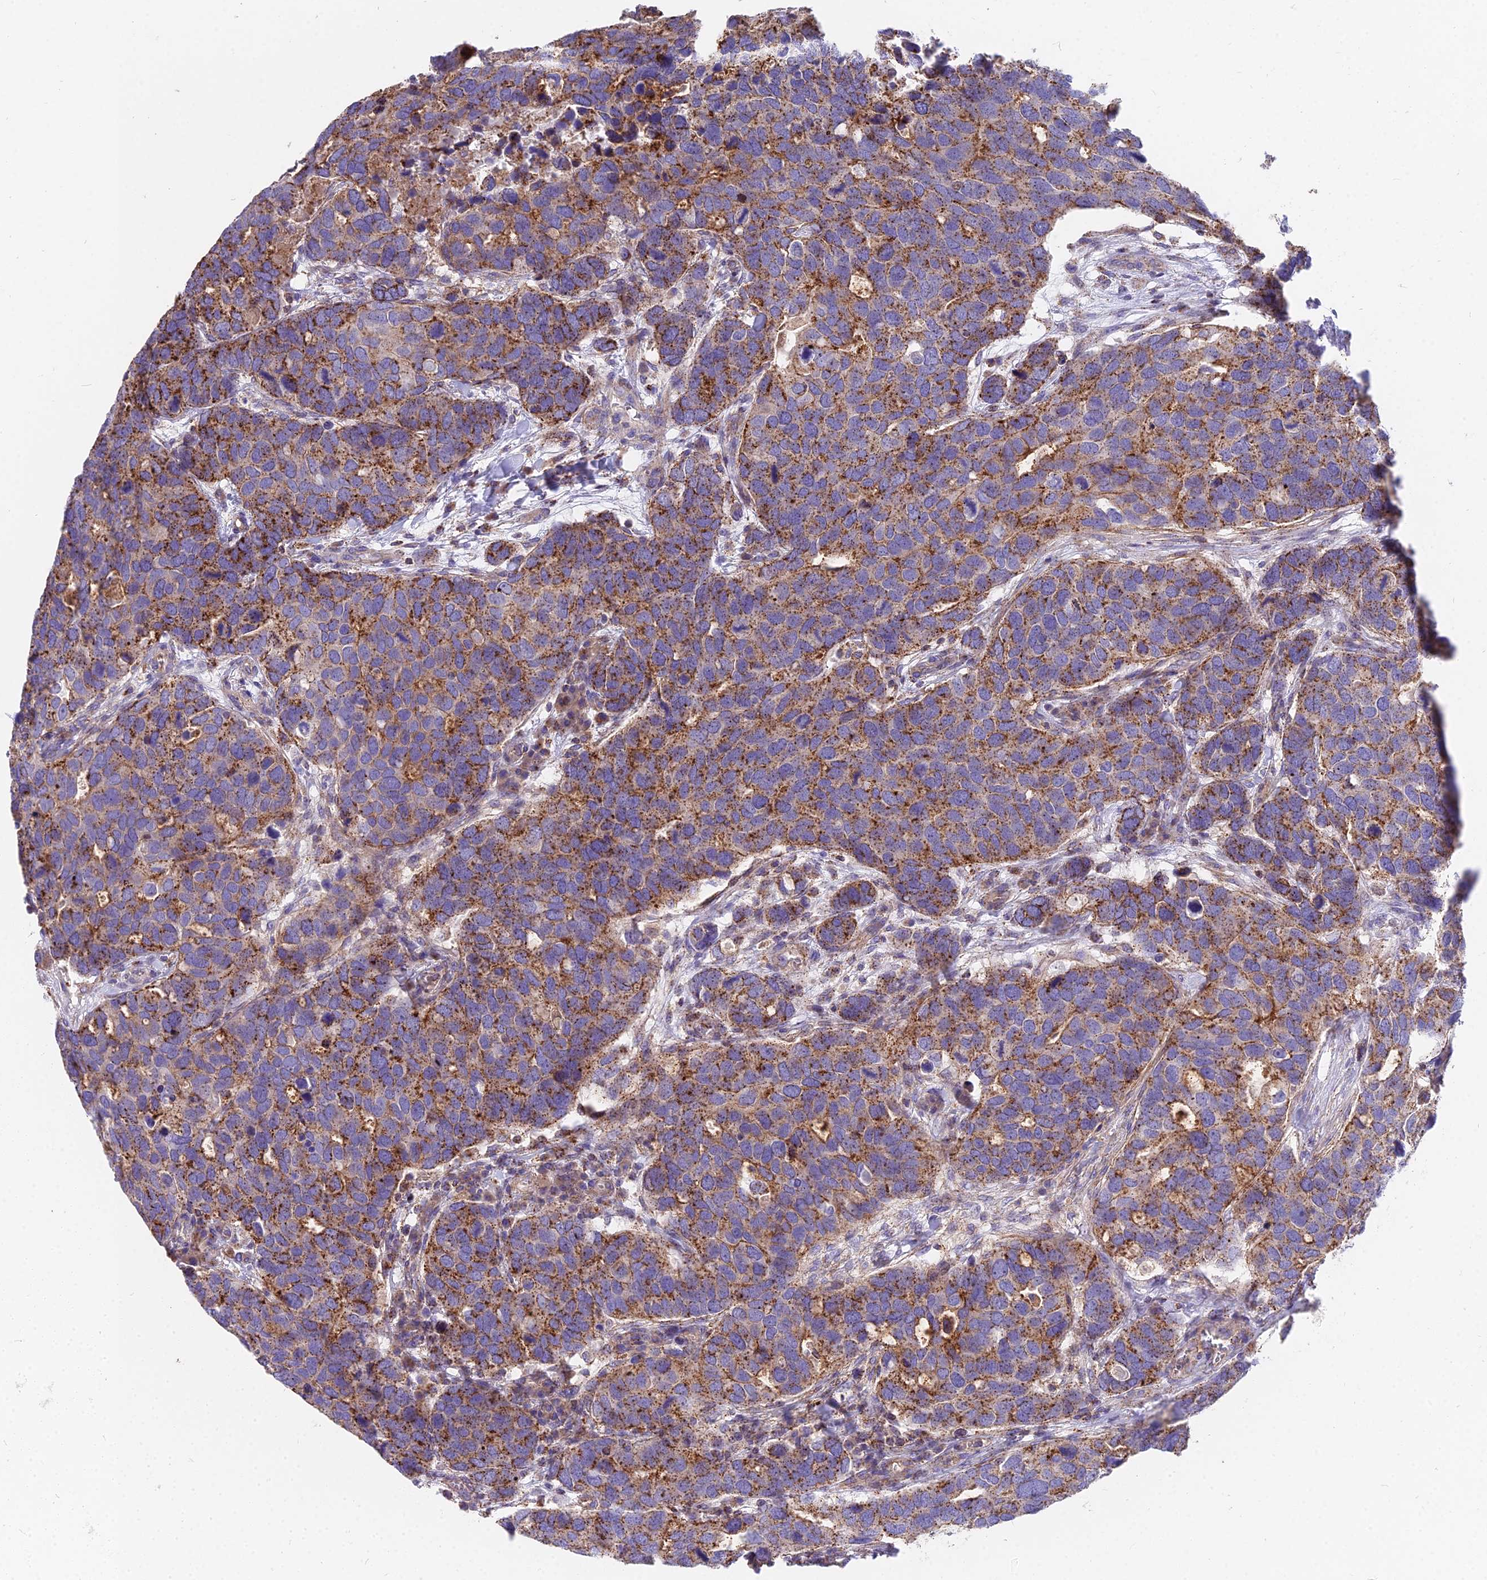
{"staining": {"intensity": "strong", "quantity": ">75%", "location": "cytoplasmic/membranous"}, "tissue": "breast cancer", "cell_type": "Tumor cells", "image_type": "cancer", "snomed": [{"axis": "morphology", "description": "Duct carcinoma"}, {"axis": "topography", "description": "Breast"}], "caption": "Breast cancer (infiltrating ductal carcinoma) stained with immunohistochemistry (IHC) exhibits strong cytoplasmic/membranous expression in about >75% of tumor cells. Using DAB (brown) and hematoxylin (blue) stains, captured at high magnification using brightfield microscopy.", "gene": "FRMPD1", "patient": {"sex": "female", "age": 83}}